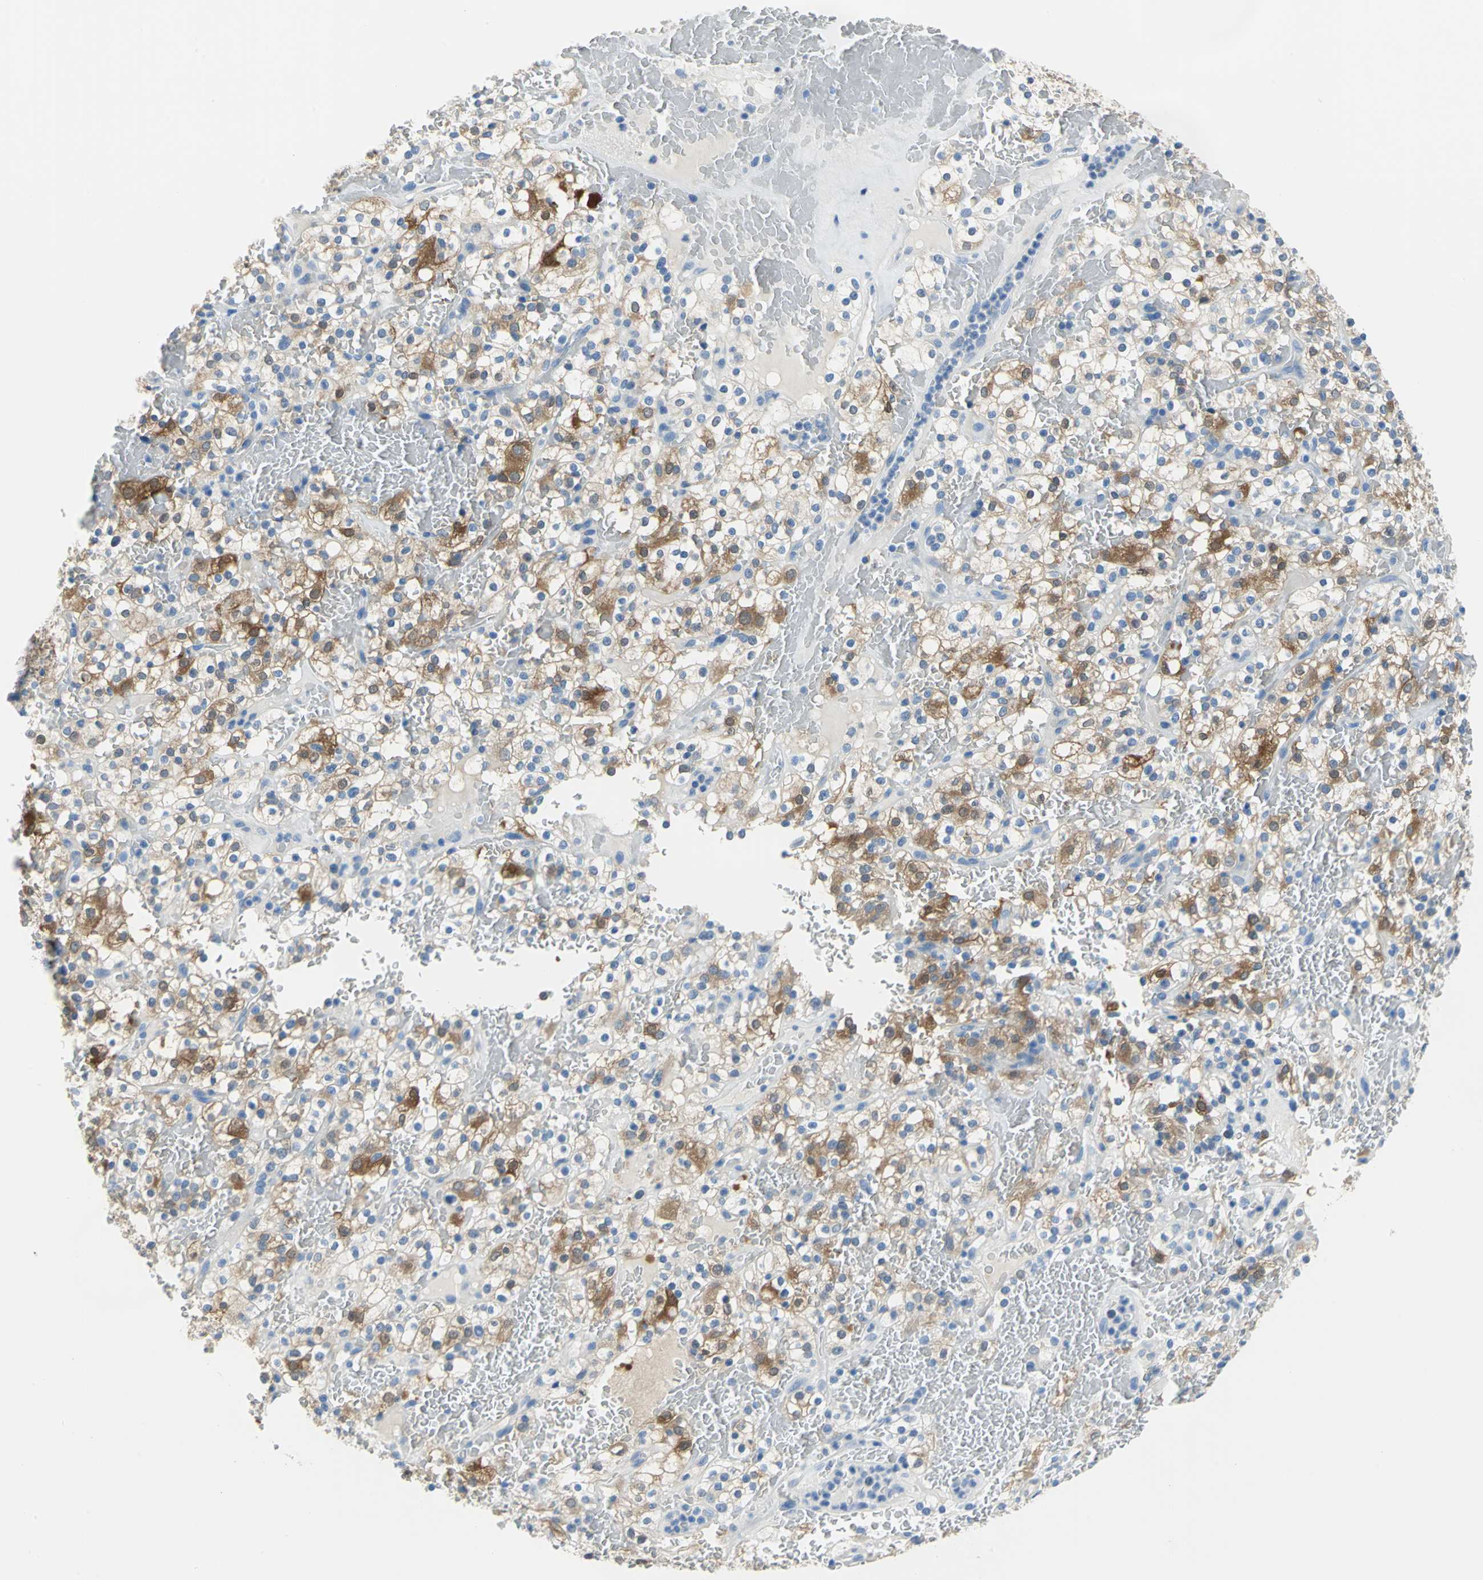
{"staining": {"intensity": "strong", "quantity": "25%-75%", "location": "cytoplasmic/membranous"}, "tissue": "renal cancer", "cell_type": "Tumor cells", "image_type": "cancer", "snomed": [{"axis": "morphology", "description": "Normal tissue, NOS"}, {"axis": "morphology", "description": "Adenocarcinoma, NOS"}, {"axis": "topography", "description": "Kidney"}], "caption": "Brown immunohistochemical staining in renal adenocarcinoma shows strong cytoplasmic/membranous expression in approximately 25%-75% of tumor cells.", "gene": "PKLR", "patient": {"sex": "female", "age": 72}}